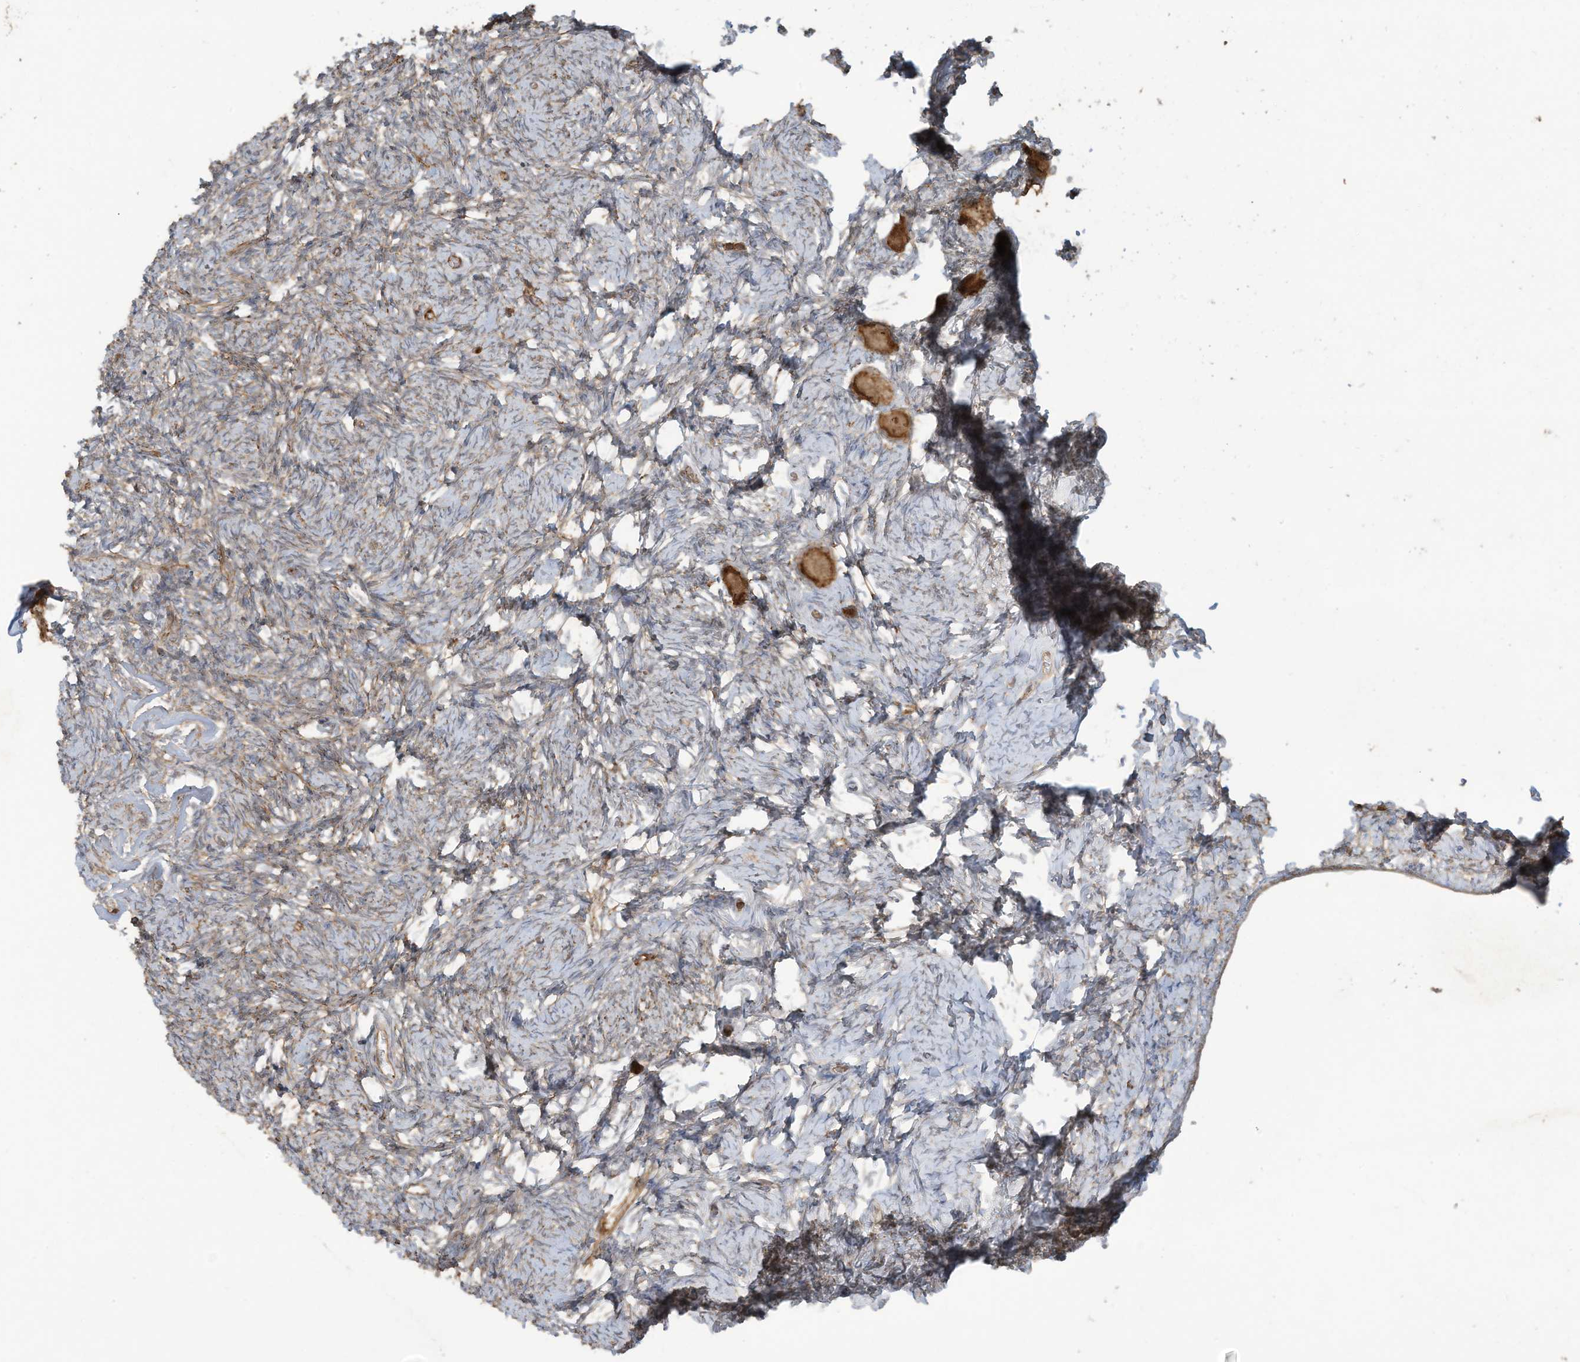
{"staining": {"intensity": "weak", "quantity": "25%-75%", "location": "cytoplasmic/membranous"}, "tissue": "ovary", "cell_type": "Follicle cells", "image_type": "normal", "snomed": [{"axis": "morphology", "description": "Normal tissue, NOS"}, {"axis": "topography", "description": "Ovary"}], "caption": "Benign ovary displays weak cytoplasmic/membranous positivity in approximately 25%-75% of follicle cells, visualized by immunohistochemistry. (Brightfield microscopy of DAB IHC at high magnification).", "gene": "DDIT4", "patient": {"sex": "female", "age": 27}}